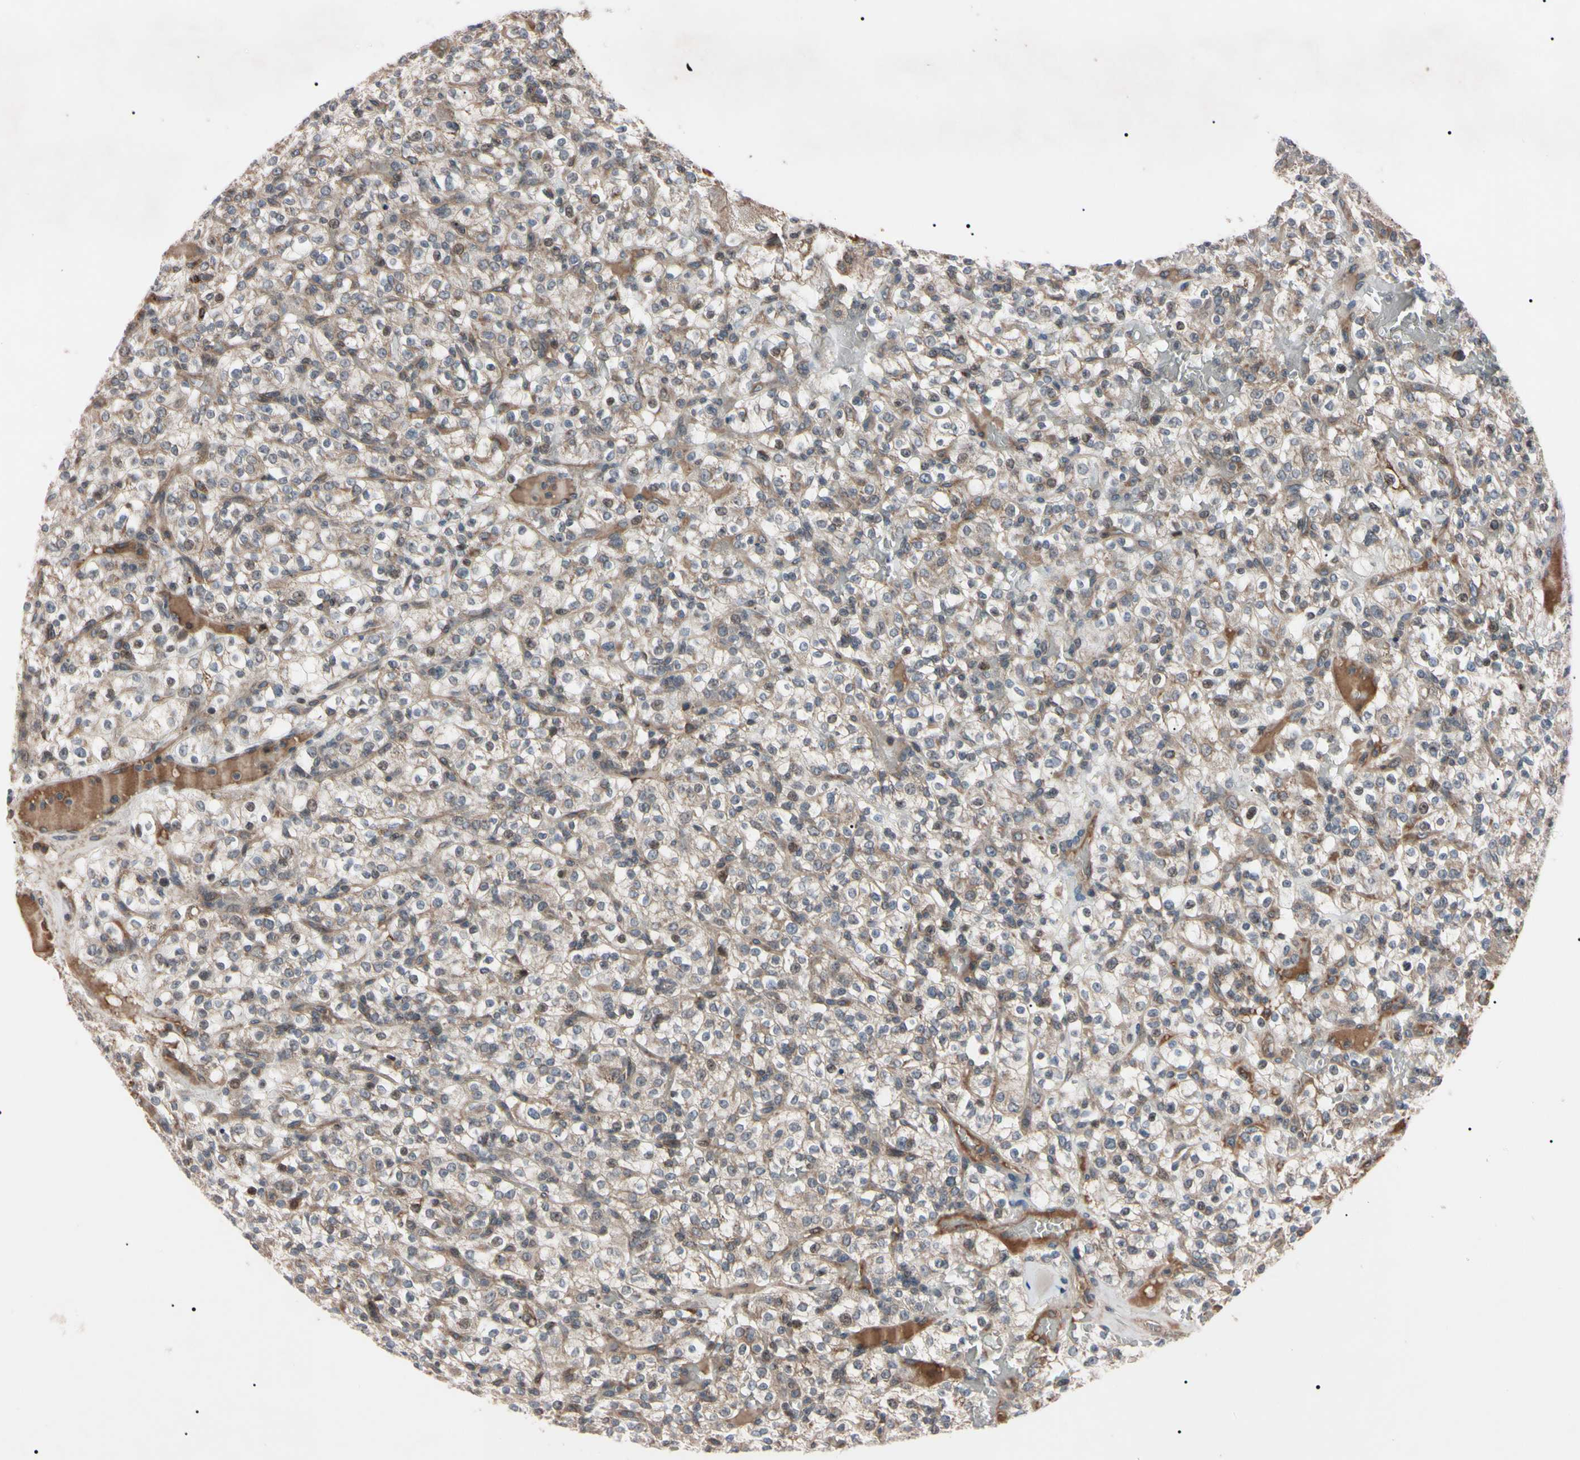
{"staining": {"intensity": "weak", "quantity": "<25%", "location": "cytoplasmic/membranous"}, "tissue": "renal cancer", "cell_type": "Tumor cells", "image_type": "cancer", "snomed": [{"axis": "morphology", "description": "Normal tissue, NOS"}, {"axis": "morphology", "description": "Adenocarcinoma, NOS"}, {"axis": "topography", "description": "Kidney"}], "caption": "A histopathology image of adenocarcinoma (renal) stained for a protein reveals no brown staining in tumor cells.", "gene": "TNFRSF1A", "patient": {"sex": "female", "age": 72}}